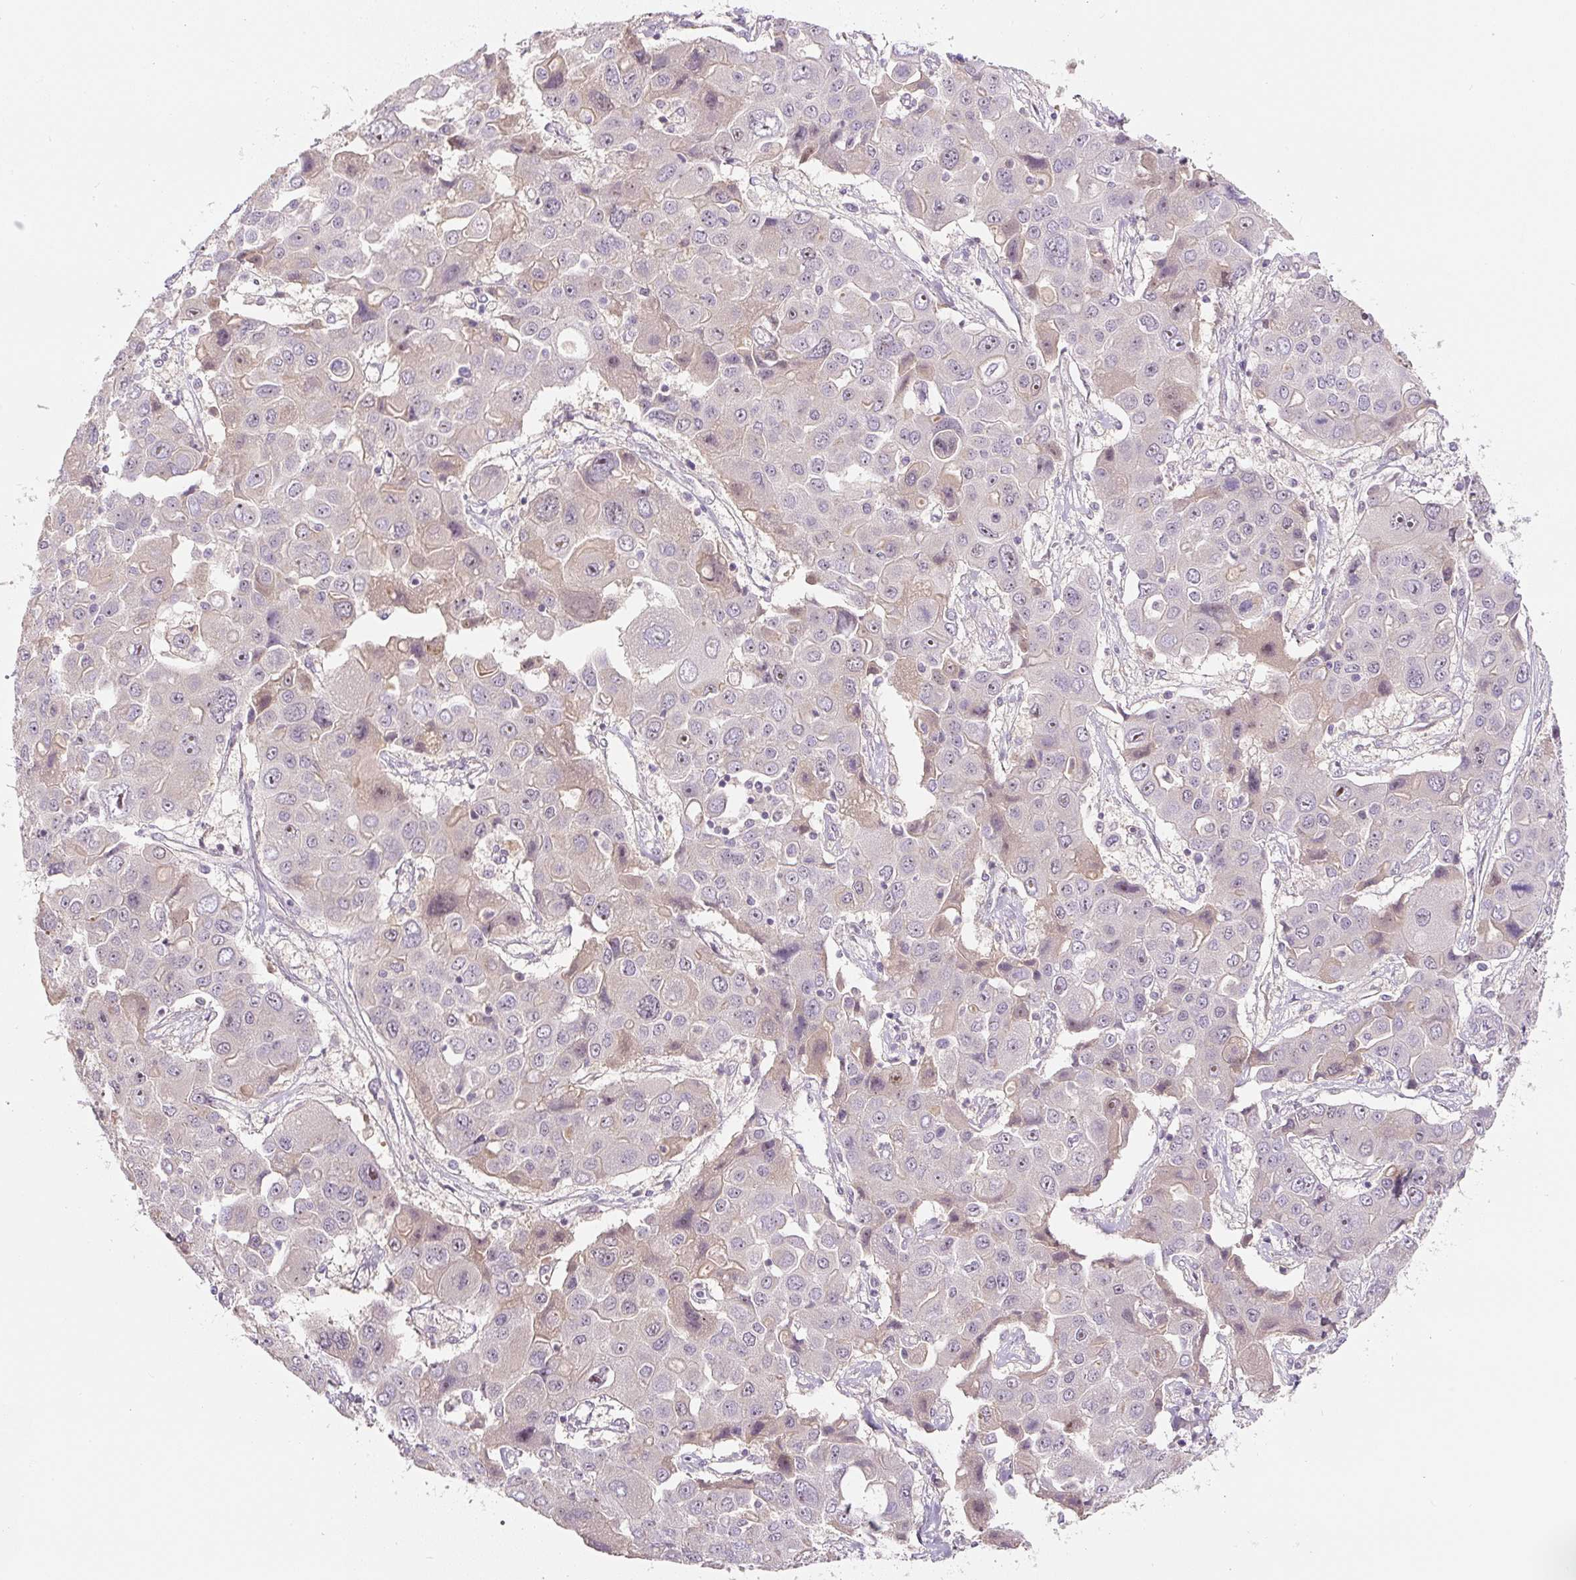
{"staining": {"intensity": "weak", "quantity": "<25%", "location": "cytoplasmic/membranous,nuclear"}, "tissue": "liver cancer", "cell_type": "Tumor cells", "image_type": "cancer", "snomed": [{"axis": "morphology", "description": "Cholangiocarcinoma"}, {"axis": "topography", "description": "Liver"}], "caption": "The micrograph shows no significant staining in tumor cells of liver cancer.", "gene": "PWWP3B", "patient": {"sex": "male", "age": 67}}